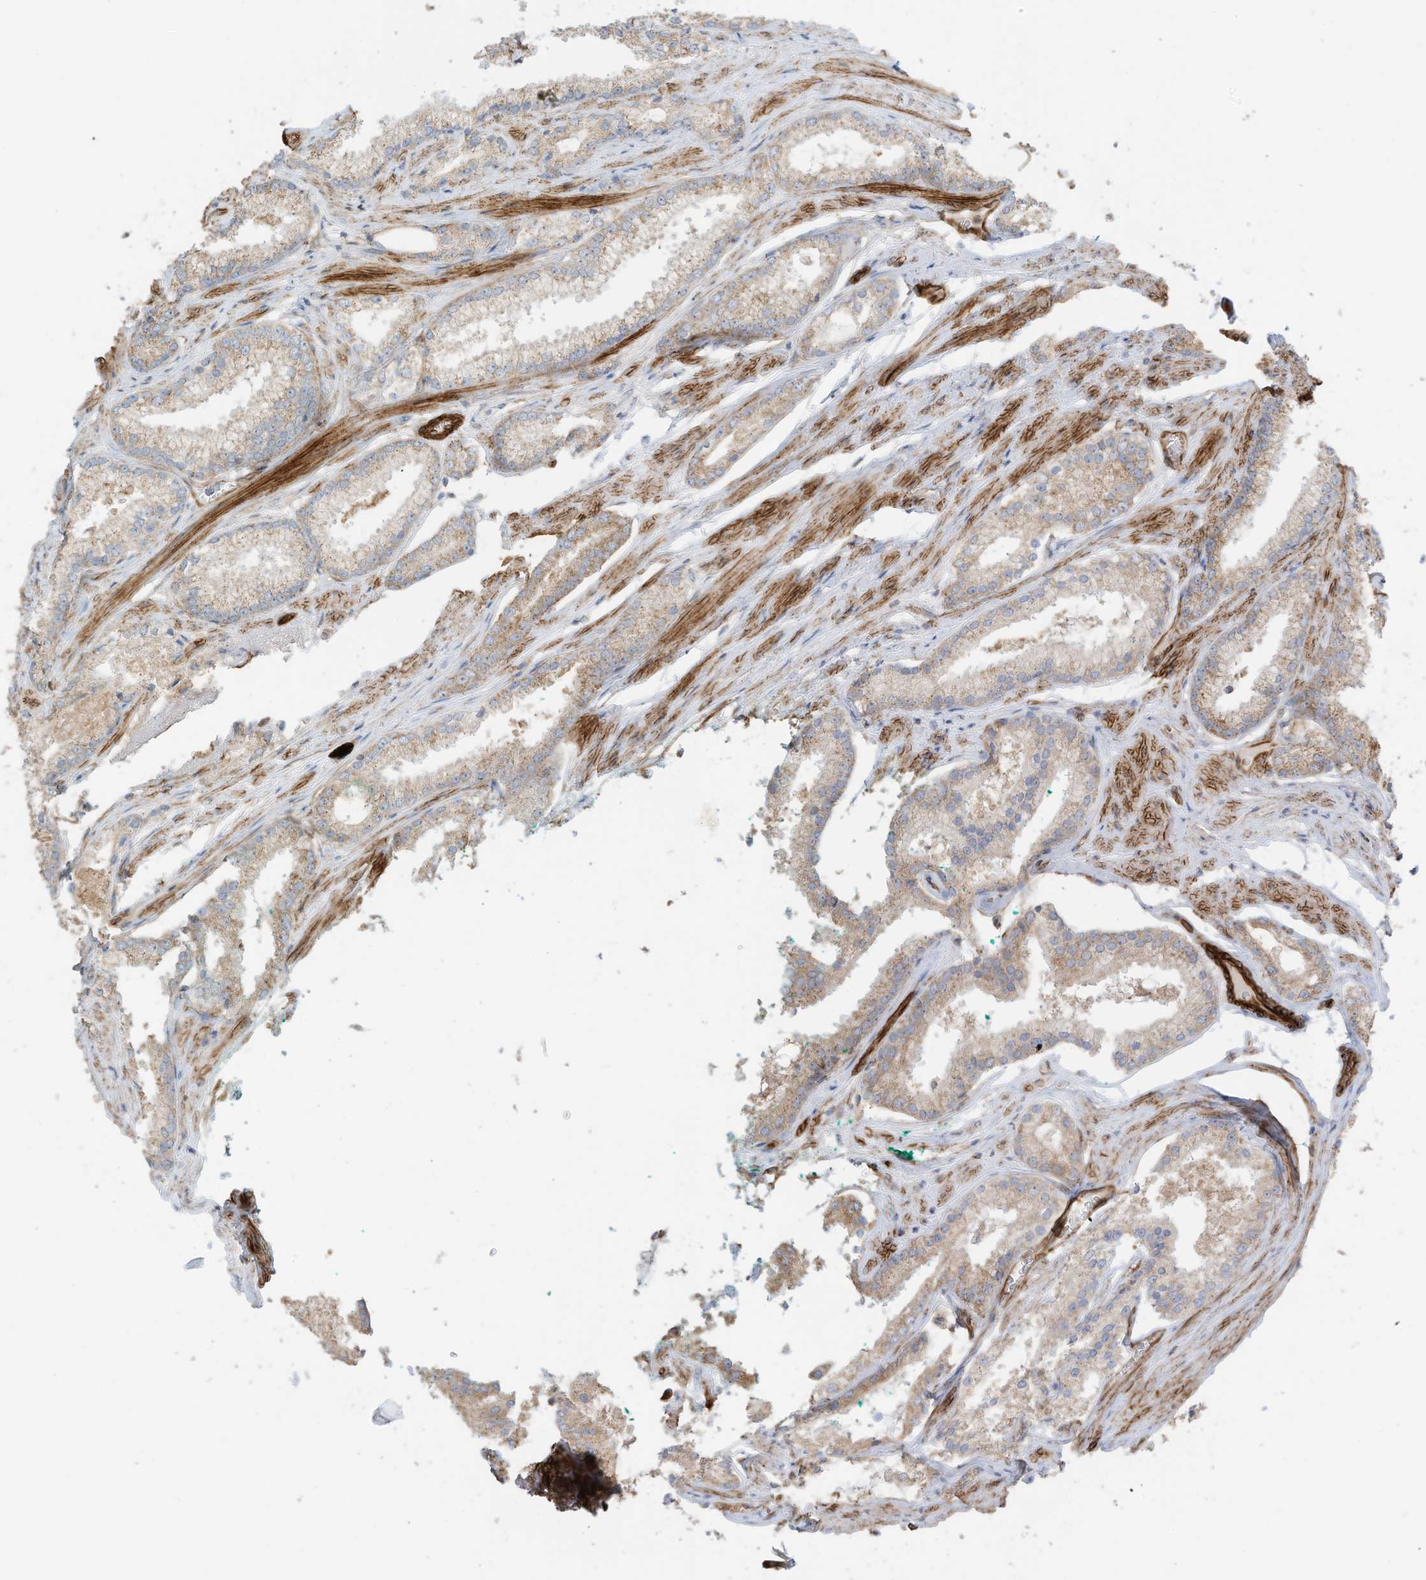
{"staining": {"intensity": "moderate", "quantity": ">75%", "location": "cytoplasmic/membranous"}, "tissue": "prostate cancer", "cell_type": "Tumor cells", "image_type": "cancer", "snomed": [{"axis": "morphology", "description": "Adenocarcinoma, High grade"}, {"axis": "topography", "description": "Prostate"}], "caption": "Prostate high-grade adenocarcinoma was stained to show a protein in brown. There is medium levels of moderate cytoplasmic/membranous staining in approximately >75% of tumor cells.", "gene": "ABCB7", "patient": {"sex": "male", "age": 66}}